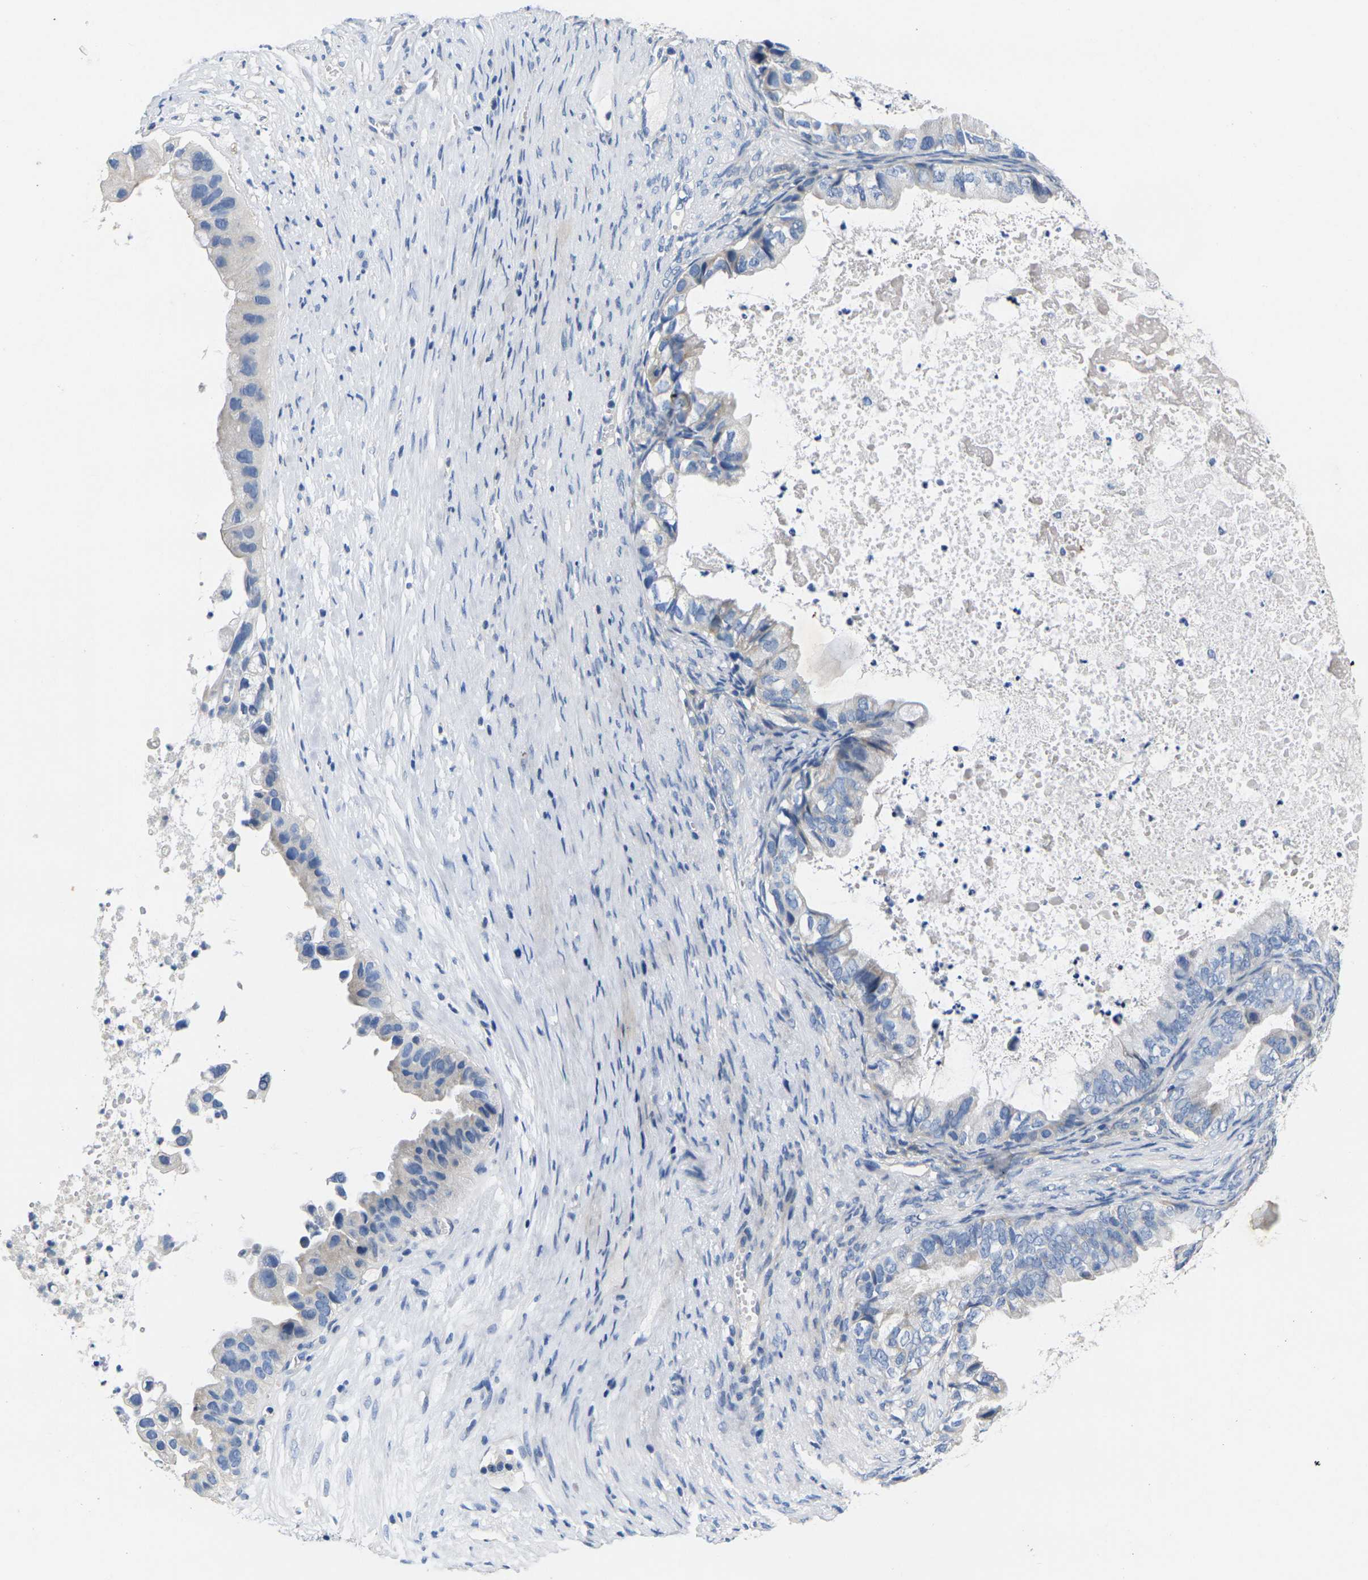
{"staining": {"intensity": "negative", "quantity": "none", "location": "none"}, "tissue": "ovarian cancer", "cell_type": "Tumor cells", "image_type": "cancer", "snomed": [{"axis": "morphology", "description": "Cystadenocarcinoma, mucinous, NOS"}, {"axis": "topography", "description": "Ovary"}], "caption": "This is an immunohistochemistry histopathology image of ovarian cancer (mucinous cystadenocarcinoma). There is no expression in tumor cells.", "gene": "NOCT", "patient": {"sex": "female", "age": 80}}